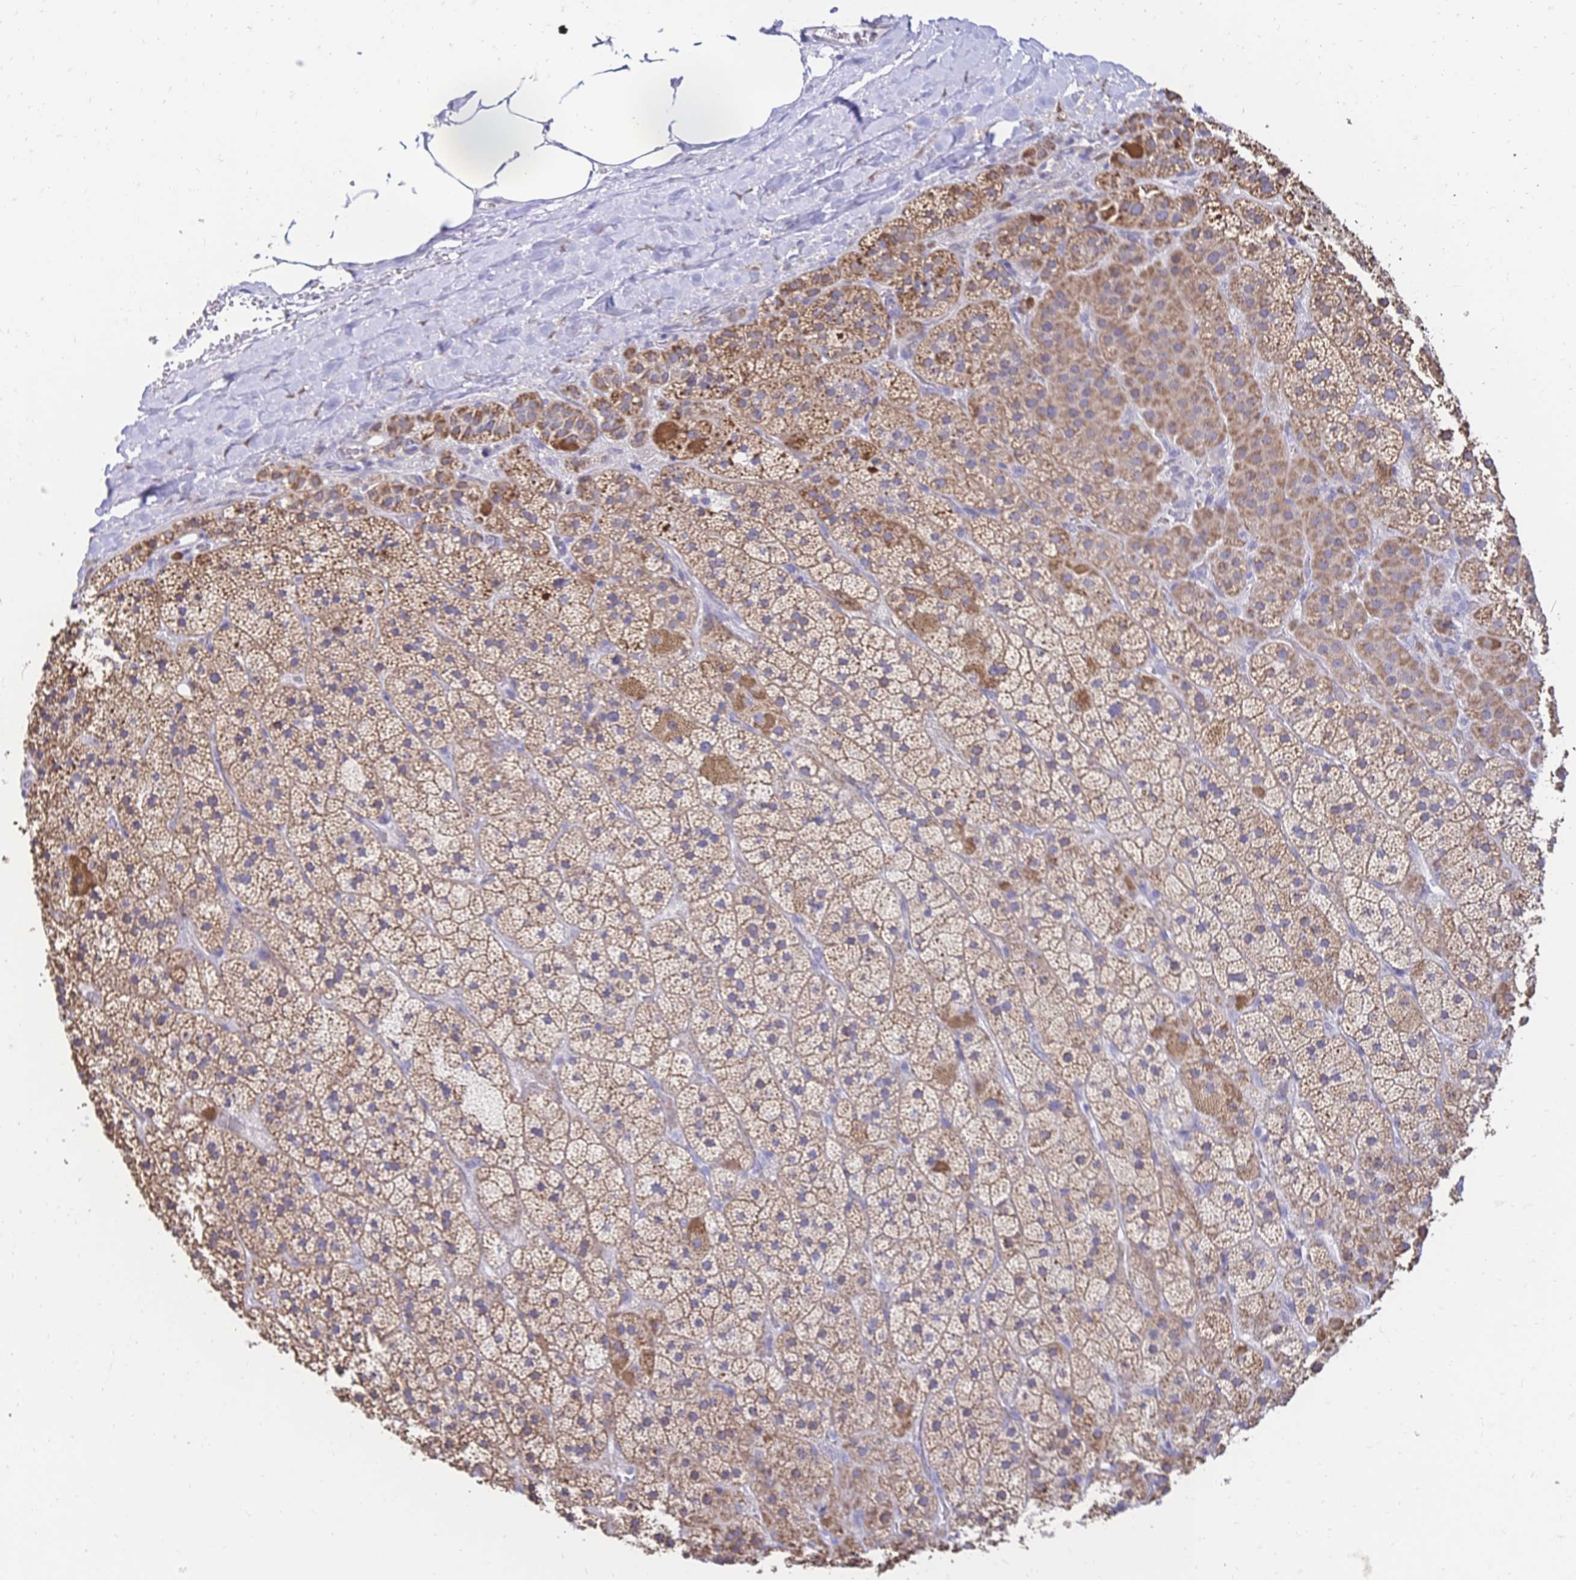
{"staining": {"intensity": "moderate", "quantity": ">75%", "location": "cytoplasmic/membranous"}, "tissue": "adrenal gland", "cell_type": "Glandular cells", "image_type": "normal", "snomed": [{"axis": "morphology", "description": "Normal tissue, NOS"}, {"axis": "topography", "description": "Adrenal gland"}], "caption": "Unremarkable adrenal gland shows moderate cytoplasmic/membranous positivity in about >75% of glandular cells.", "gene": "CLEC18A", "patient": {"sex": "male", "age": 57}}